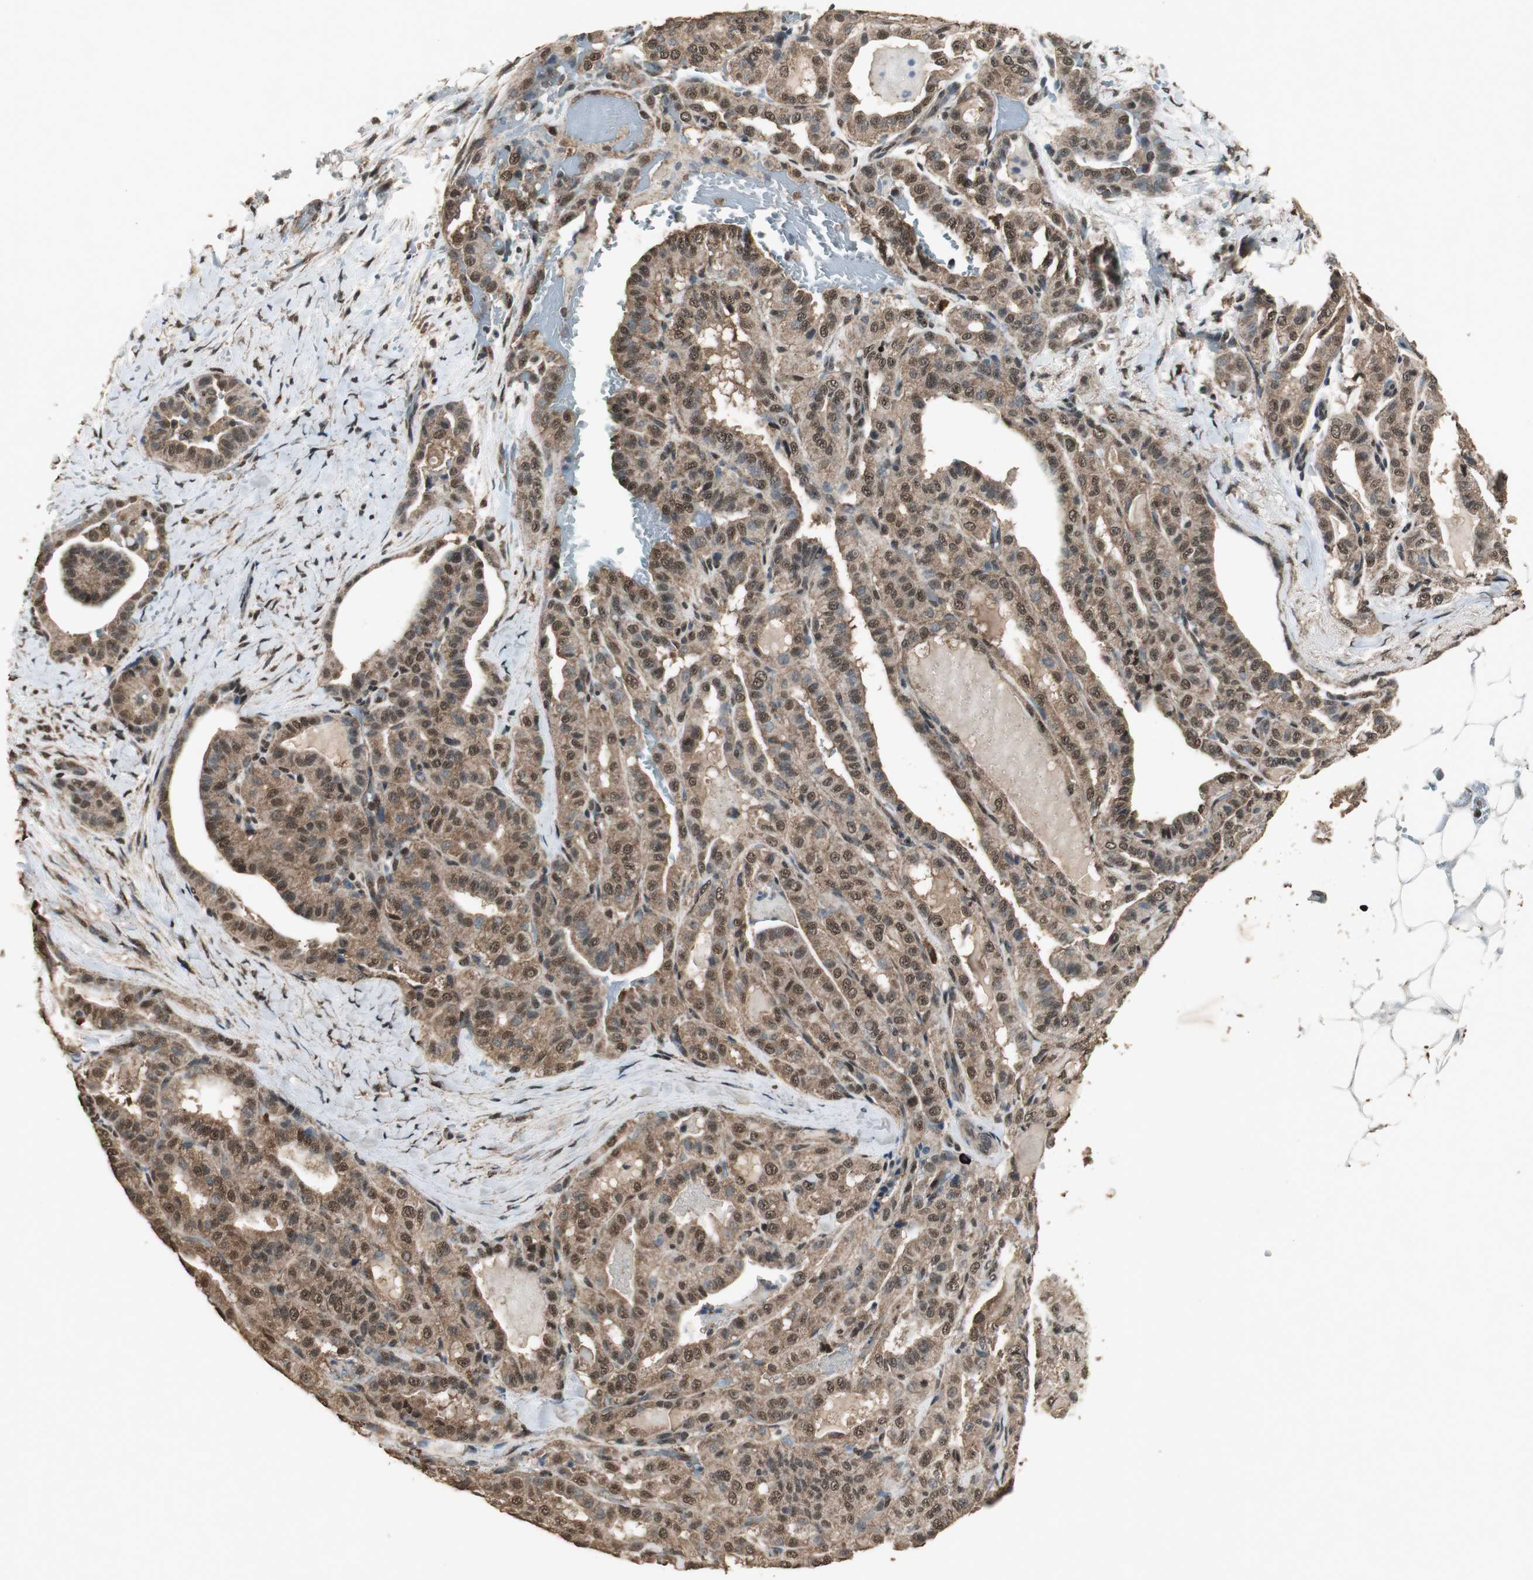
{"staining": {"intensity": "moderate", "quantity": ">75%", "location": "cytoplasmic/membranous,nuclear"}, "tissue": "thyroid cancer", "cell_type": "Tumor cells", "image_type": "cancer", "snomed": [{"axis": "morphology", "description": "Papillary adenocarcinoma, NOS"}, {"axis": "topography", "description": "Thyroid gland"}], "caption": "The photomicrograph reveals immunohistochemical staining of thyroid cancer (papillary adenocarcinoma). There is moderate cytoplasmic/membranous and nuclear staining is present in approximately >75% of tumor cells.", "gene": "PPP1R13B", "patient": {"sex": "male", "age": 77}}